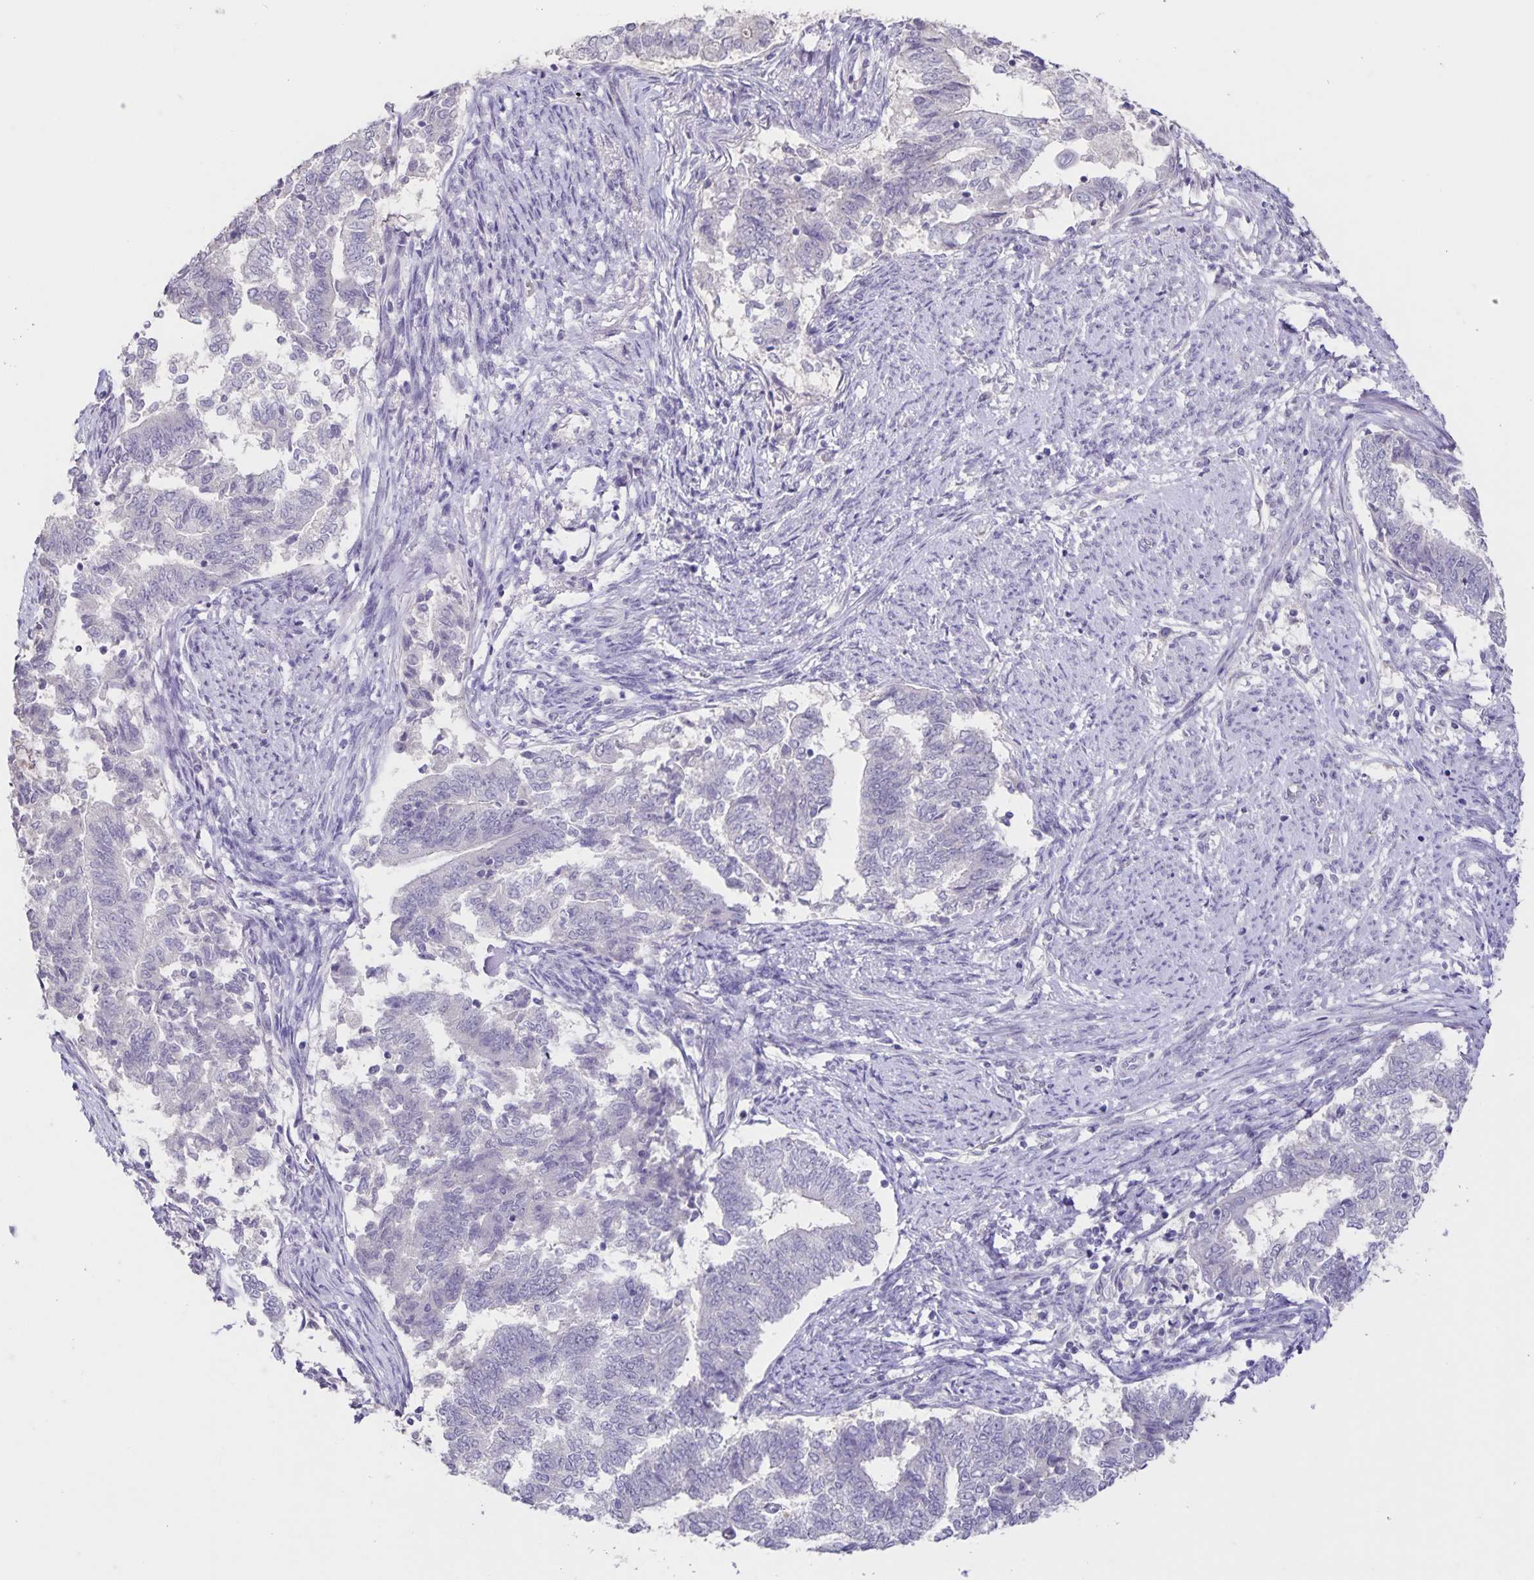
{"staining": {"intensity": "negative", "quantity": "none", "location": "none"}, "tissue": "endometrial cancer", "cell_type": "Tumor cells", "image_type": "cancer", "snomed": [{"axis": "morphology", "description": "Adenocarcinoma, NOS"}, {"axis": "topography", "description": "Endometrium"}], "caption": "The IHC micrograph has no significant expression in tumor cells of endometrial adenocarcinoma tissue.", "gene": "INSL5", "patient": {"sex": "female", "age": 65}}